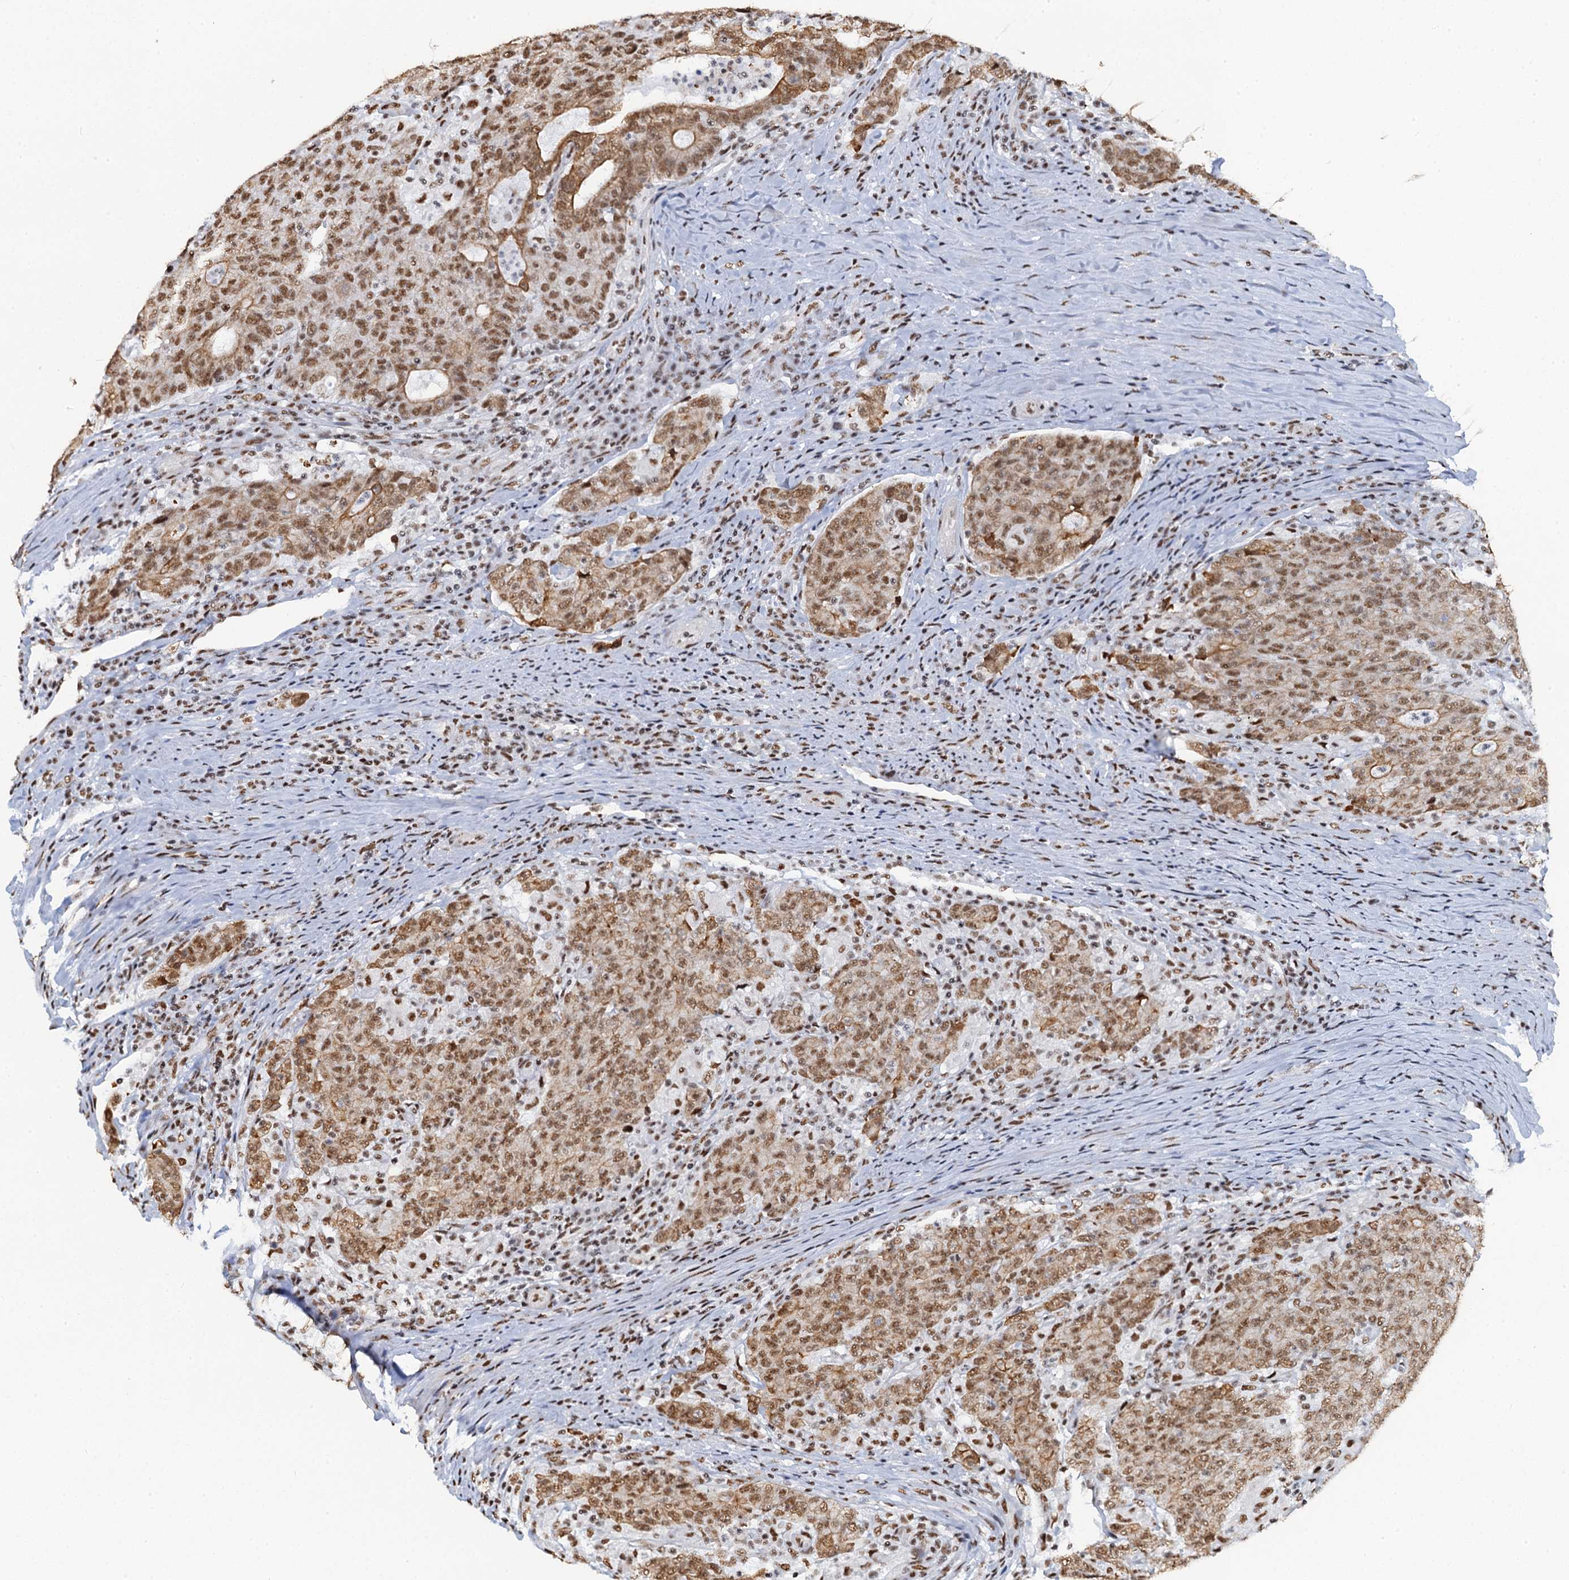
{"staining": {"intensity": "moderate", "quantity": ">75%", "location": "cytoplasmic/membranous,nuclear"}, "tissue": "colorectal cancer", "cell_type": "Tumor cells", "image_type": "cancer", "snomed": [{"axis": "morphology", "description": "Adenocarcinoma, NOS"}, {"axis": "topography", "description": "Colon"}], "caption": "IHC of human adenocarcinoma (colorectal) shows medium levels of moderate cytoplasmic/membranous and nuclear staining in about >75% of tumor cells.", "gene": "ZNF609", "patient": {"sex": "female", "age": 75}}